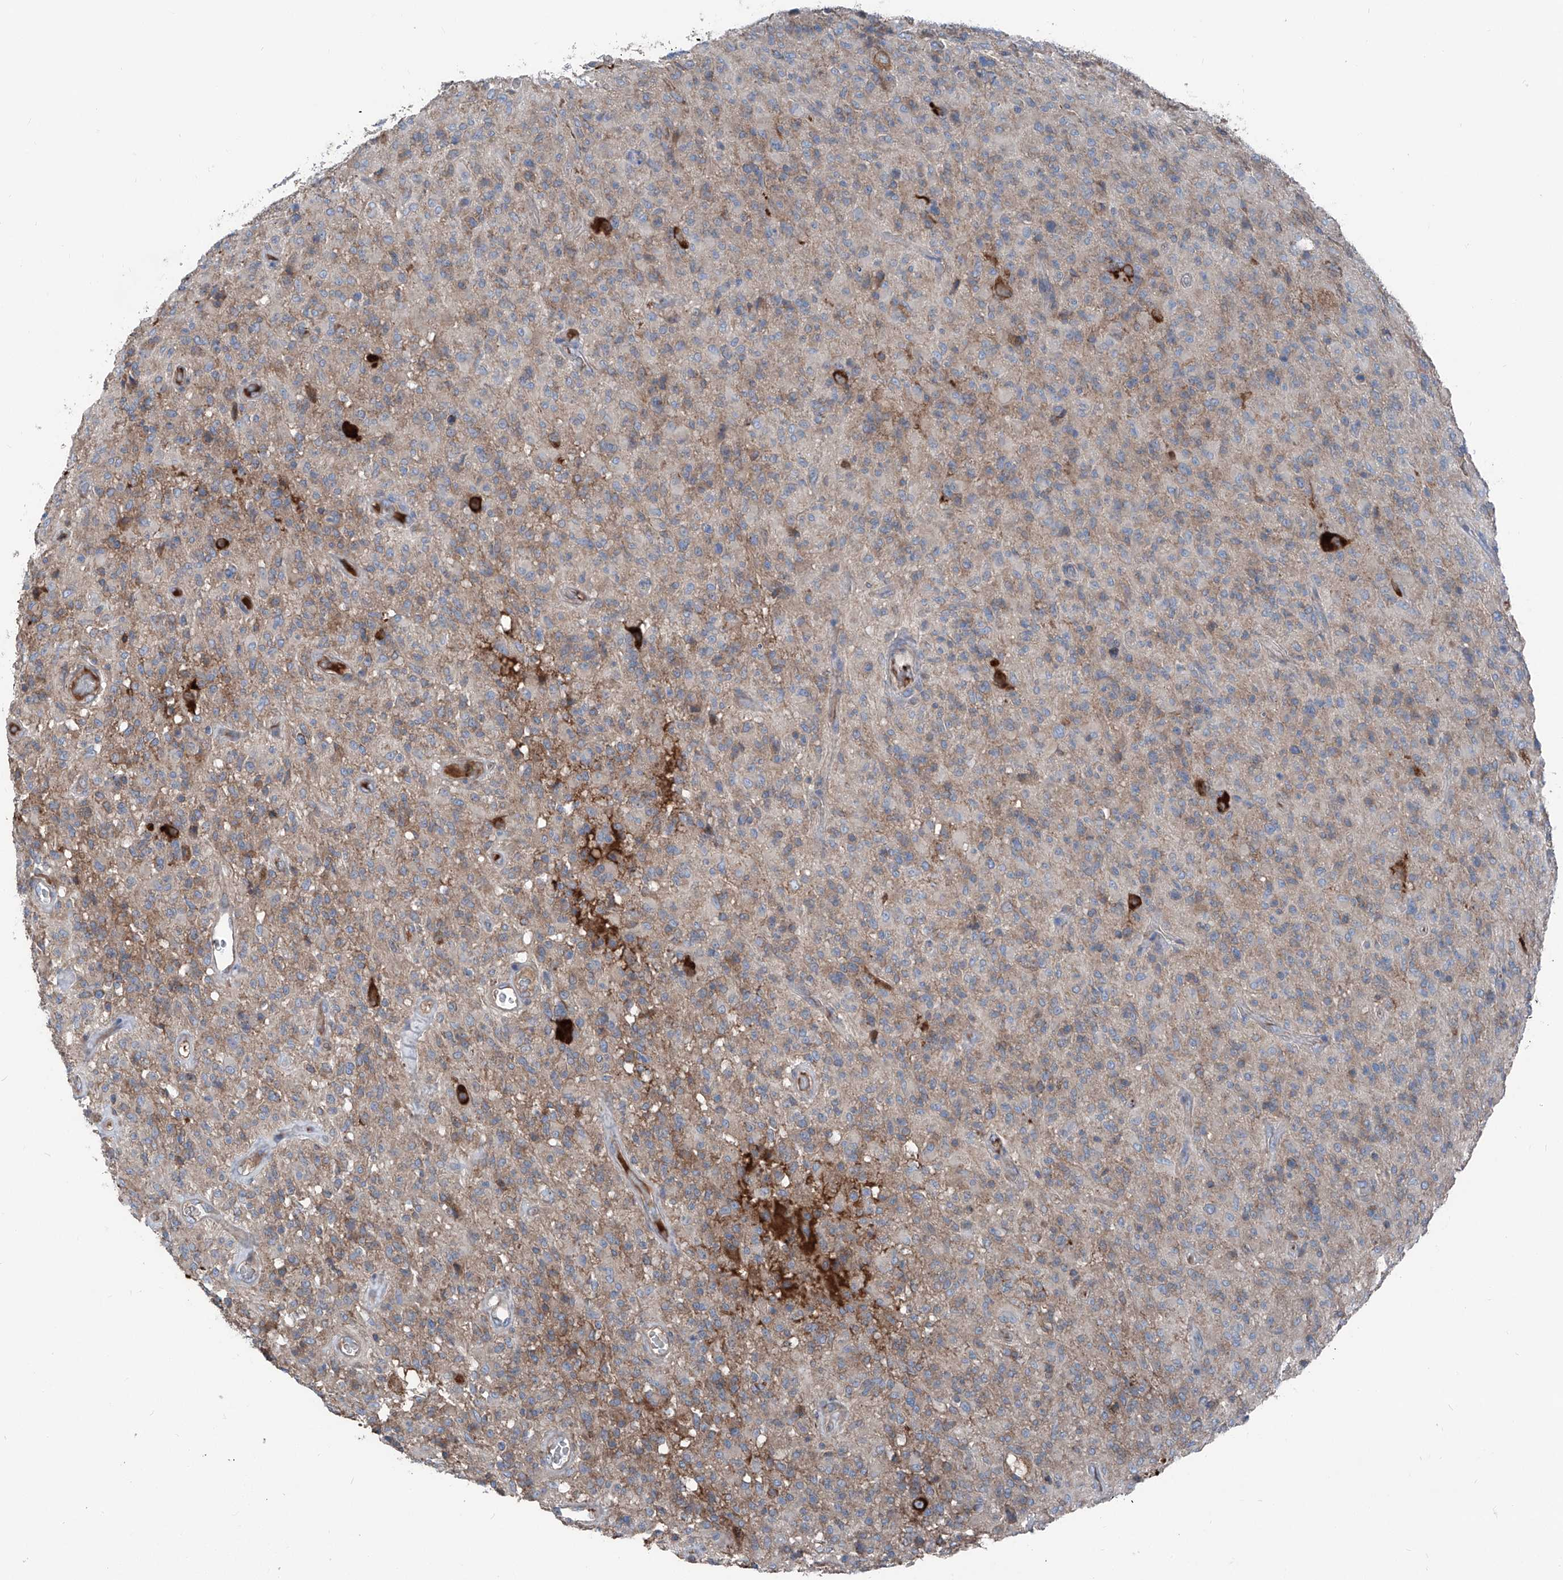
{"staining": {"intensity": "weak", "quantity": "25%-75%", "location": "cytoplasmic/membranous"}, "tissue": "glioma", "cell_type": "Tumor cells", "image_type": "cancer", "snomed": [{"axis": "morphology", "description": "Glioma, malignant, High grade"}, {"axis": "topography", "description": "Brain"}], "caption": "Protein positivity by IHC demonstrates weak cytoplasmic/membranous expression in about 25%-75% of tumor cells in high-grade glioma (malignant). (brown staining indicates protein expression, while blue staining denotes nuclei).", "gene": "GPAT3", "patient": {"sex": "female", "age": 57}}